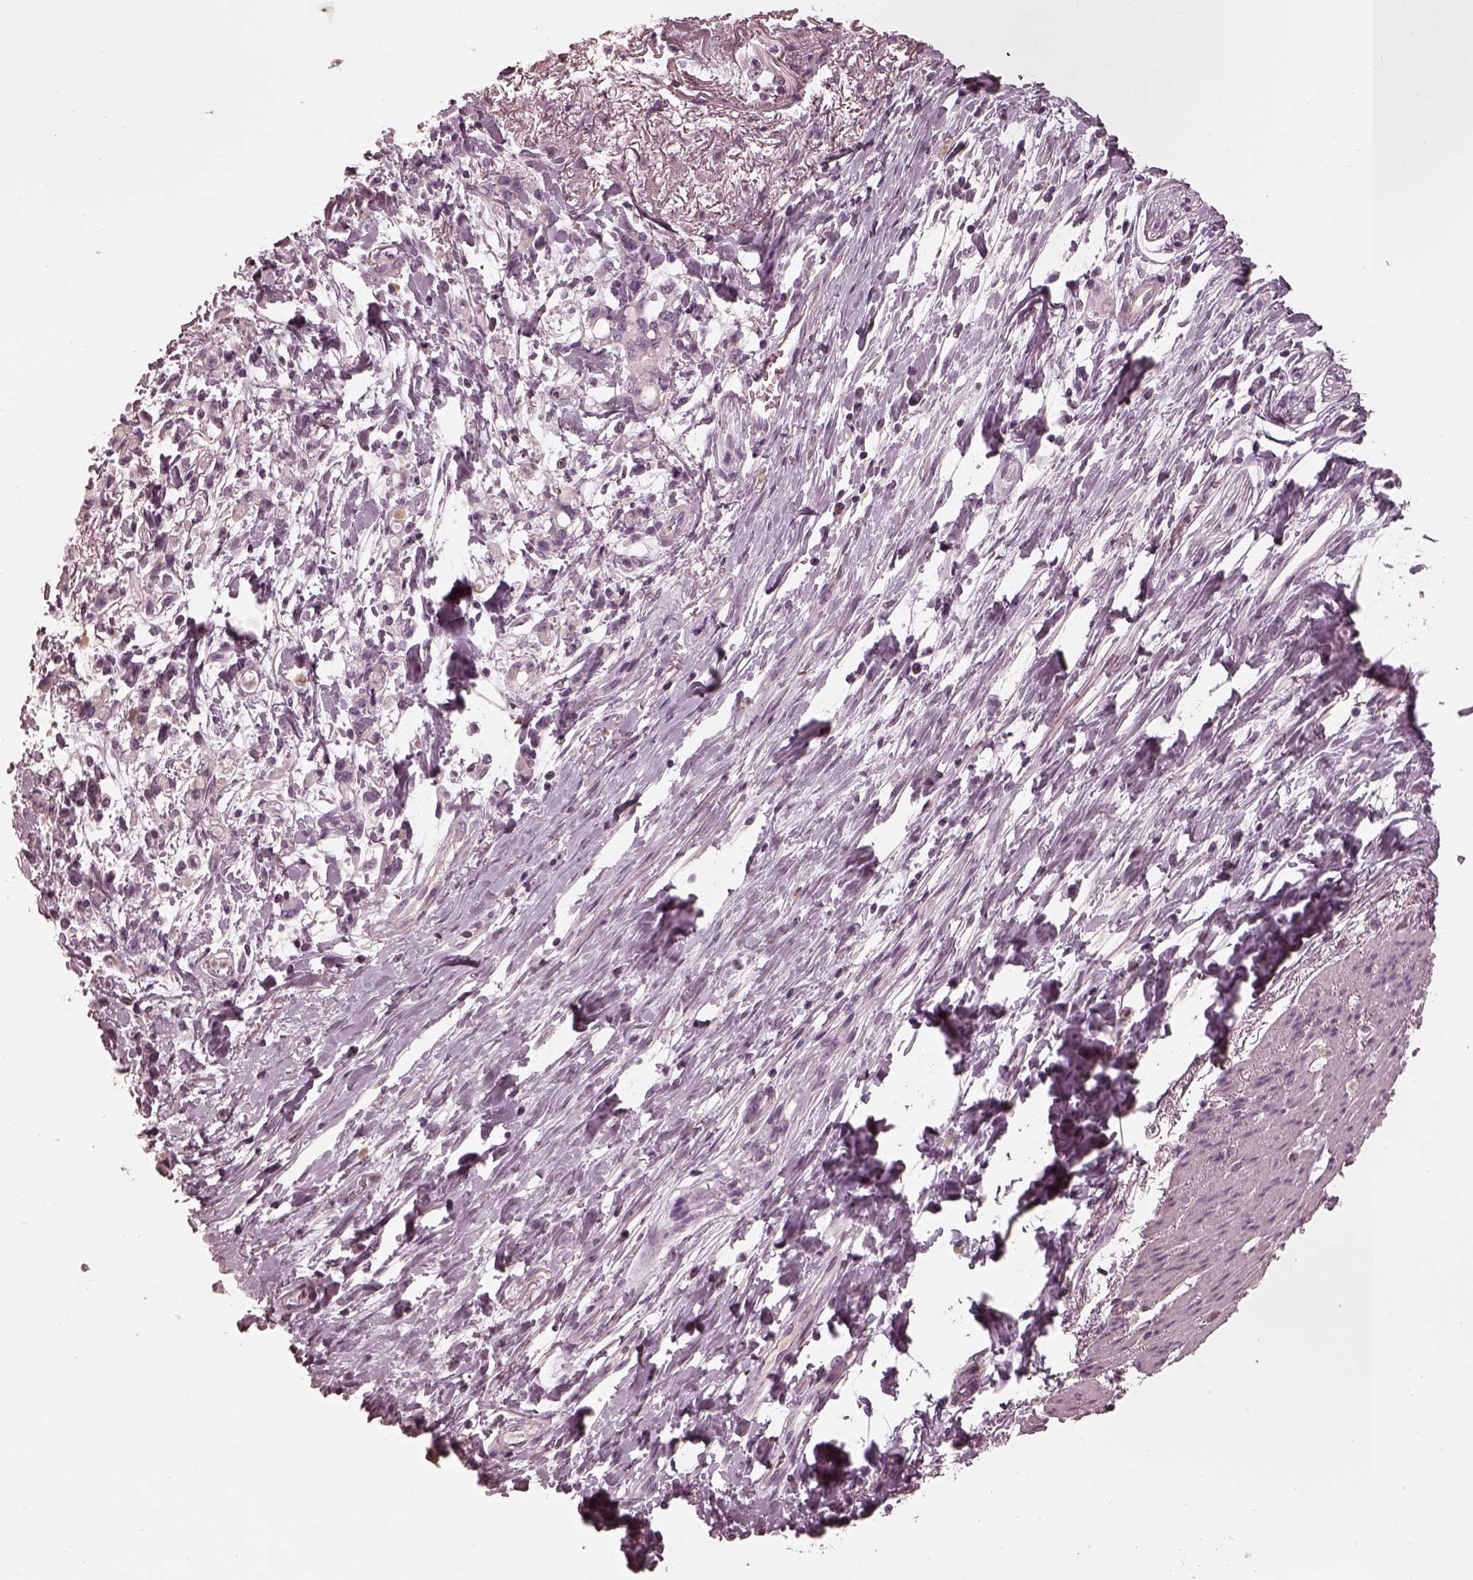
{"staining": {"intensity": "negative", "quantity": "none", "location": "none"}, "tissue": "stomach cancer", "cell_type": "Tumor cells", "image_type": "cancer", "snomed": [{"axis": "morphology", "description": "Adenocarcinoma, NOS"}, {"axis": "topography", "description": "Stomach"}], "caption": "Stomach cancer (adenocarcinoma) stained for a protein using immunohistochemistry (IHC) displays no expression tumor cells.", "gene": "ADRB3", "patient": {"sex": "female", "age": 84}}